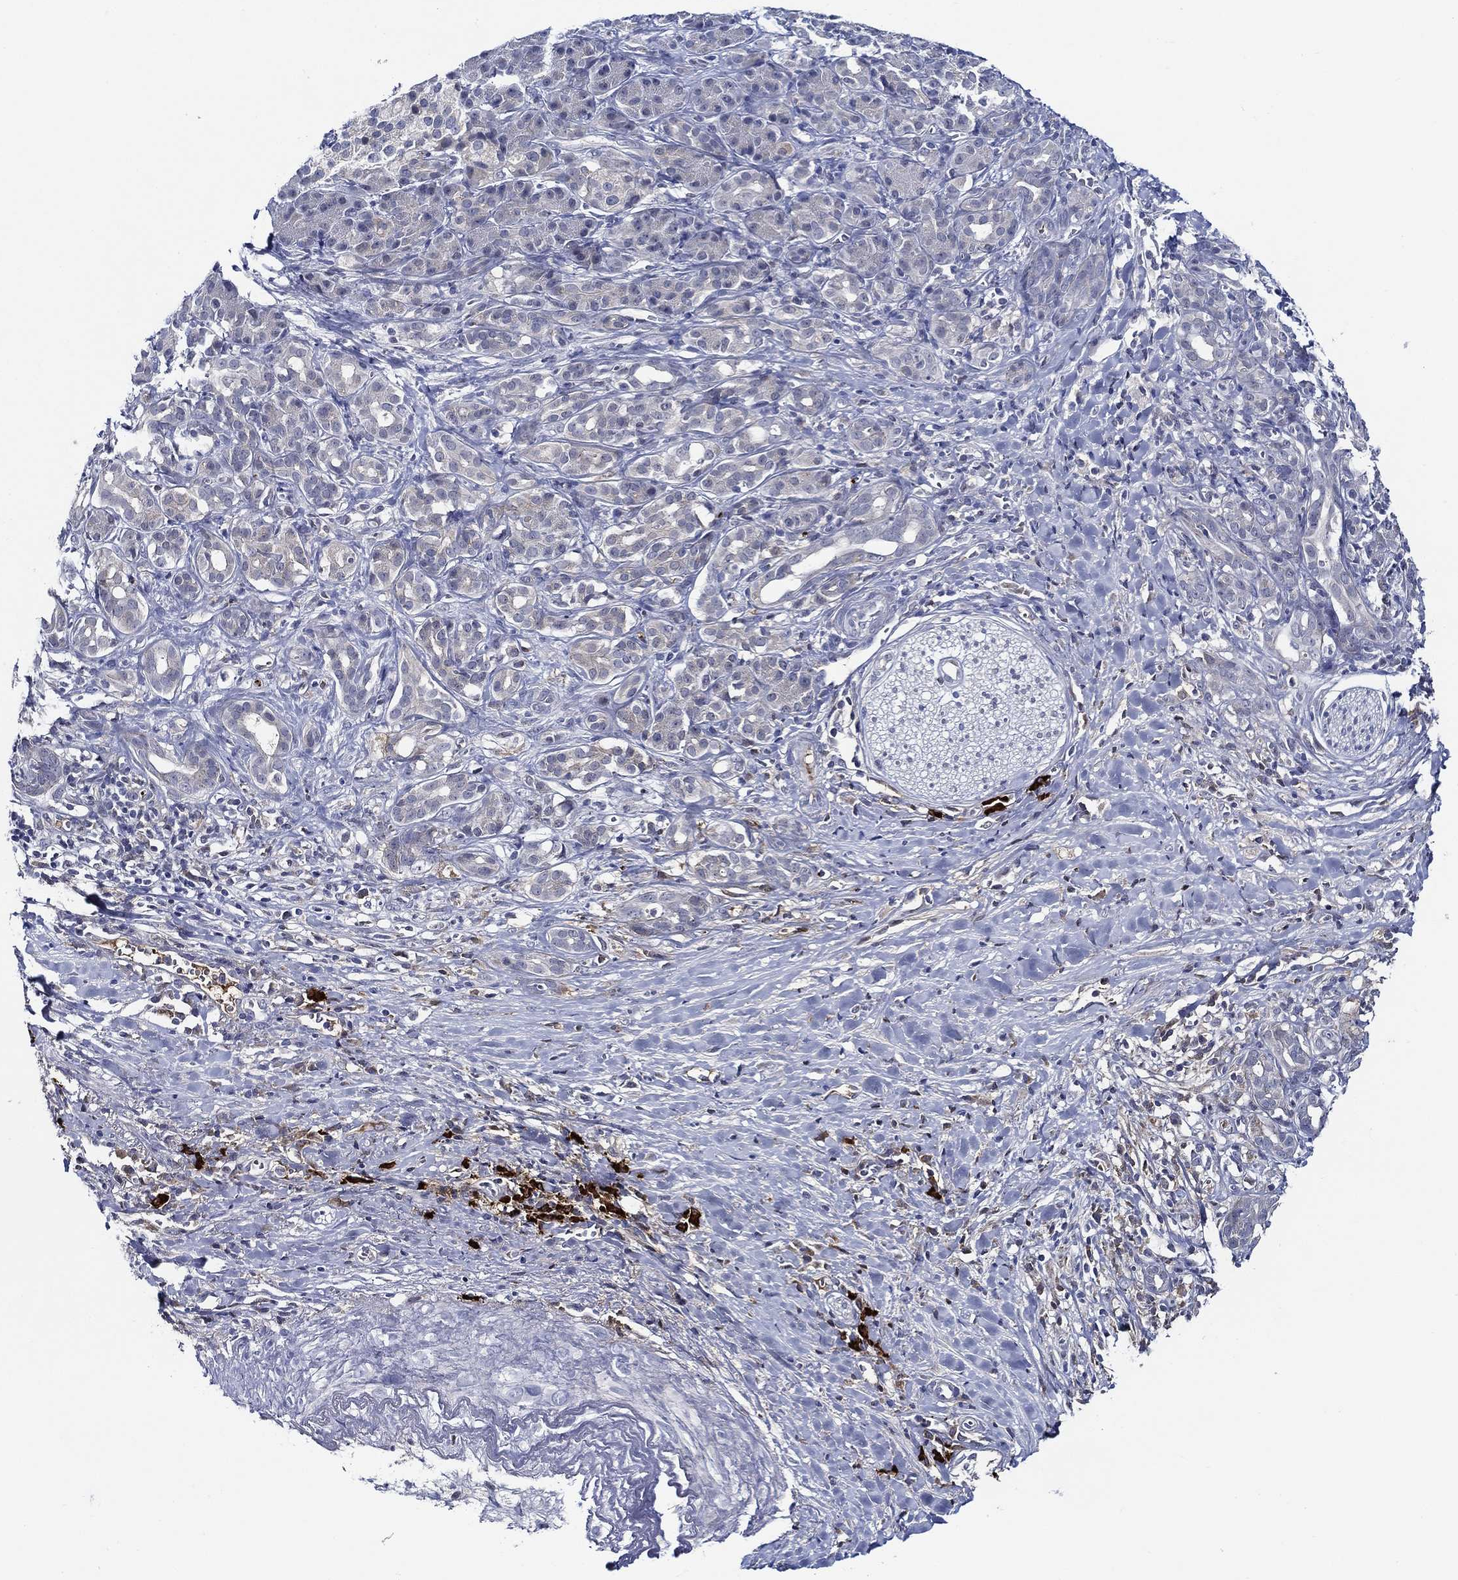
{"staining": {"intensity": "negative", "quantity": "none", "location": "none"}, "tissue": "pancreatic cancer", "cell_type": "Tumor cells", "image_type": "cancer", "snomed": [{"axis": "morphology", "description": "Adenocarcinoma, NOS"}, {"axis": "topography", "description": "Pancreas"}], "caption": "High magnification brightfield microscopy of adenocarcinoma (pancreatic) stained with DAB (3,3'-diaminobenzidine) (brown) and counterstained with hematoxylin (blue): tumor cells show no significant positivity.", "gene": "ALOX12", "patient": {"sex": "male", "age": 61}}